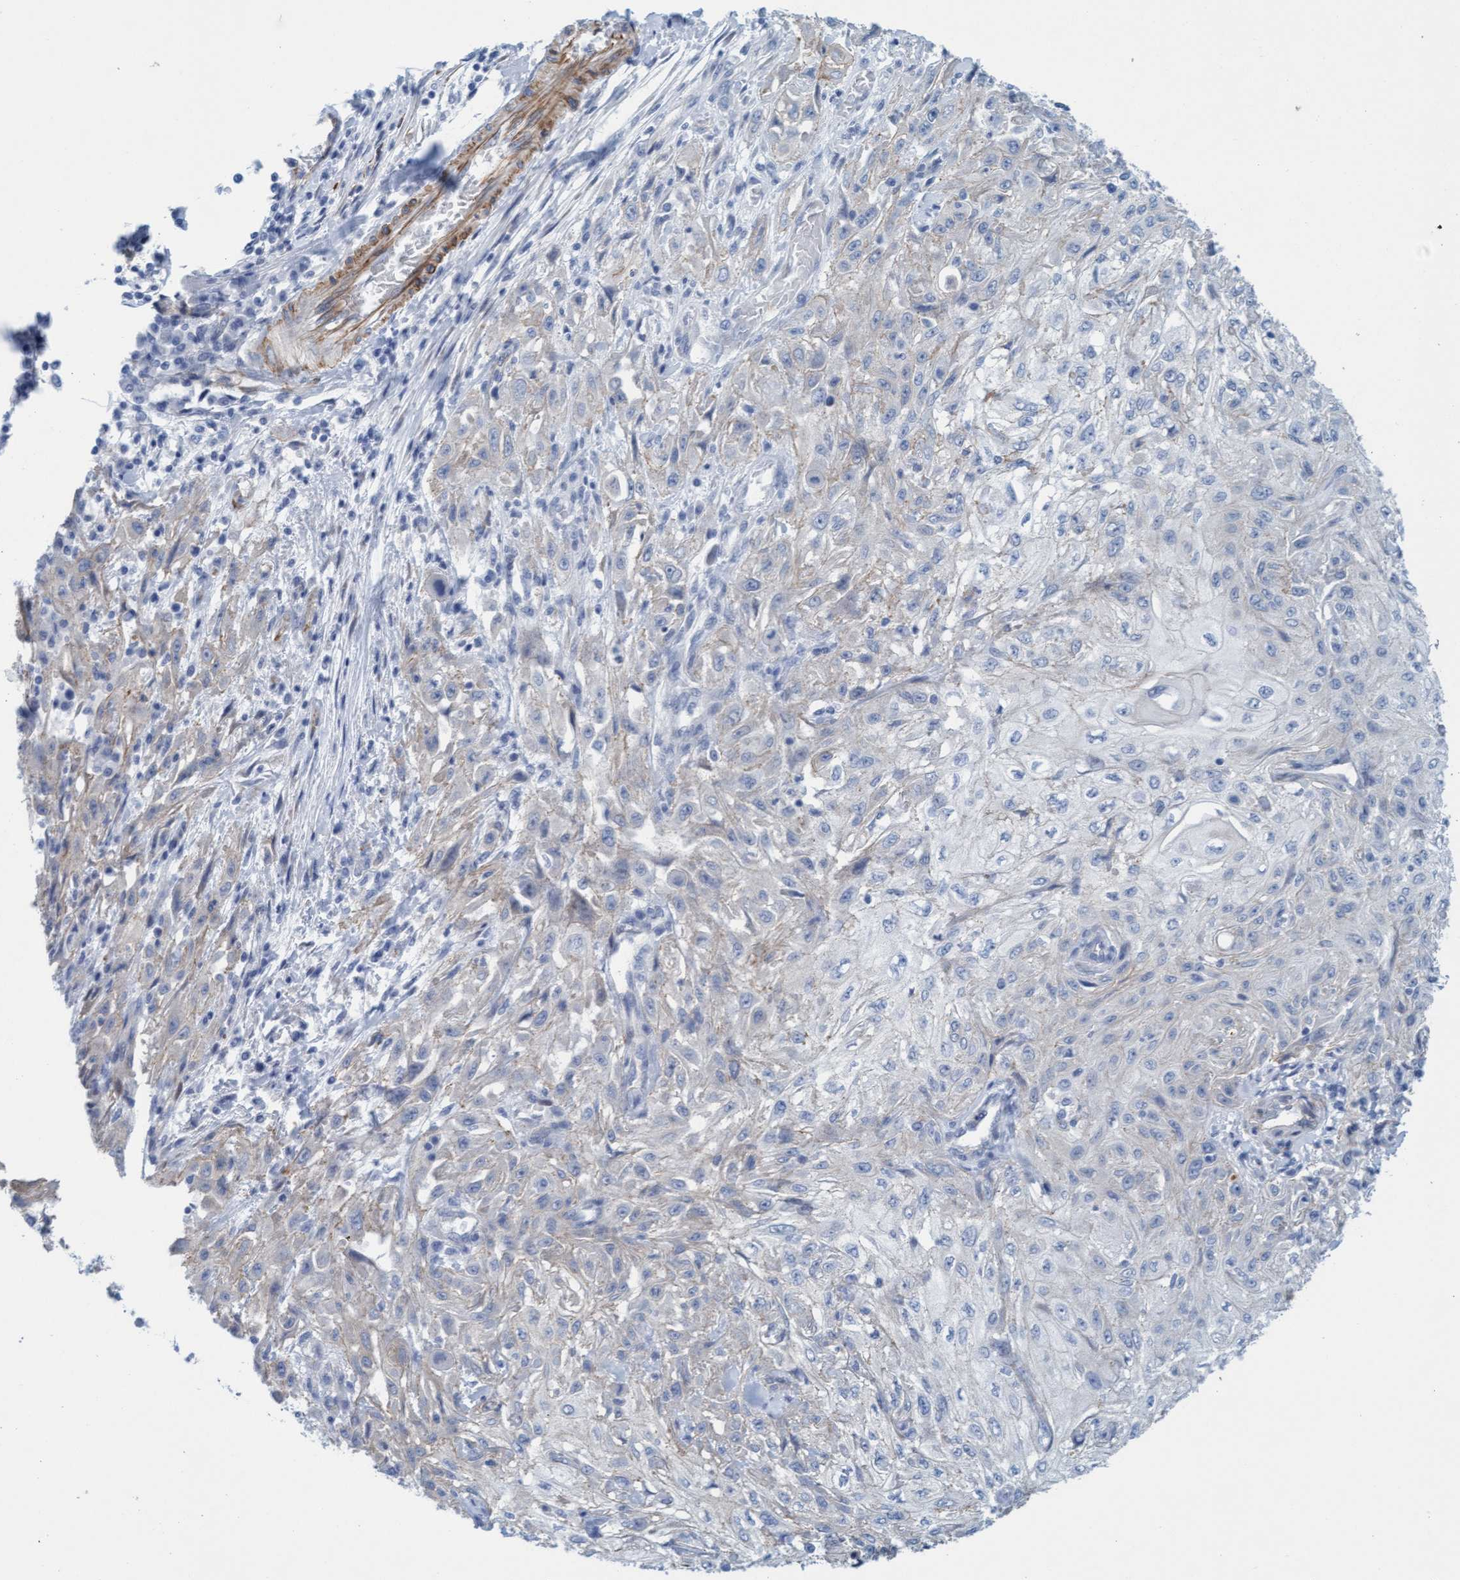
{"staining": {"intensity": "negative", "quantity": "none", "location": "none"}, "tissue": "skin cancer", "cell_type": "Tumor cells", "image_type": "cancer", "snomed": [{"axis": "morphology", "description": "Squamous cell carcinoma, NOS"}, {"axis": "morphology", "description": "Squamous cell carcinoma, metastatic, NOS"}, {"axis": "topography", "description": "Skin"}, {"axis": "topography", "description": "Lymph node"}], "caption": "This is an immunohistochemistry (IHC) photomicrograph of skin cancer (squamous cell carcinoma). There is no positivity in tumor cells.", "gene": "MTFR1", "patient": {"sex": "male", "age": 75}}